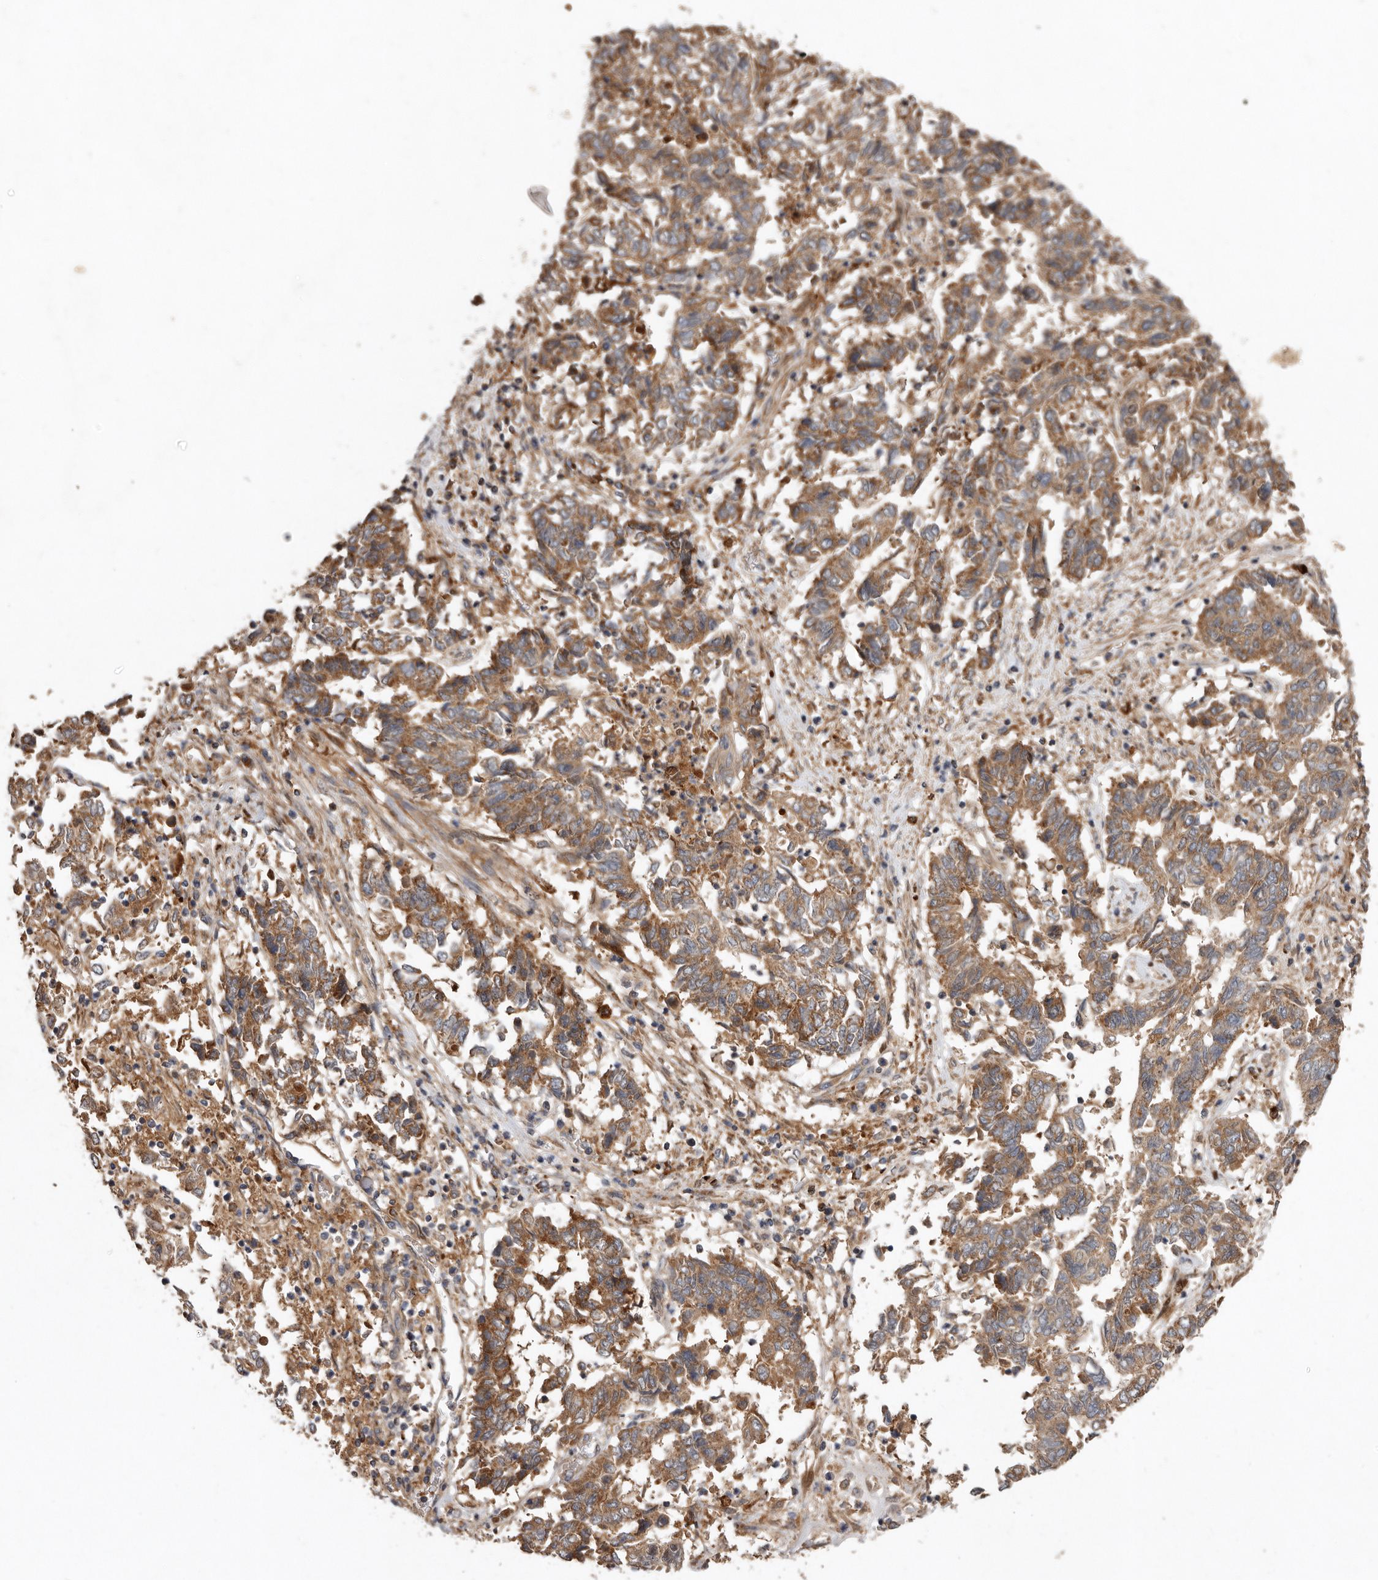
{"staining": {"intensity": "moderate", "quantity": ">75%", "location": "cytoplasmic/membranous"}, "tissue": "endometrial cancer", "cell_type": "Tumor cells", "image_type": "cancer", "snomed": [{"axis": "morphology", "description": "Adenocarcinoma, NOS"}, {"axis": "topography", "description": "Endometrium"}], "caption": "This image demonstrates immunohistochemistry staining of human endometrial cancer, with medium moderate cytoplasmic/membranous positivity in about >75% of tumor cells.", "gene": "GOT1L1", "patient": {"sex": "female", "age": 80}}